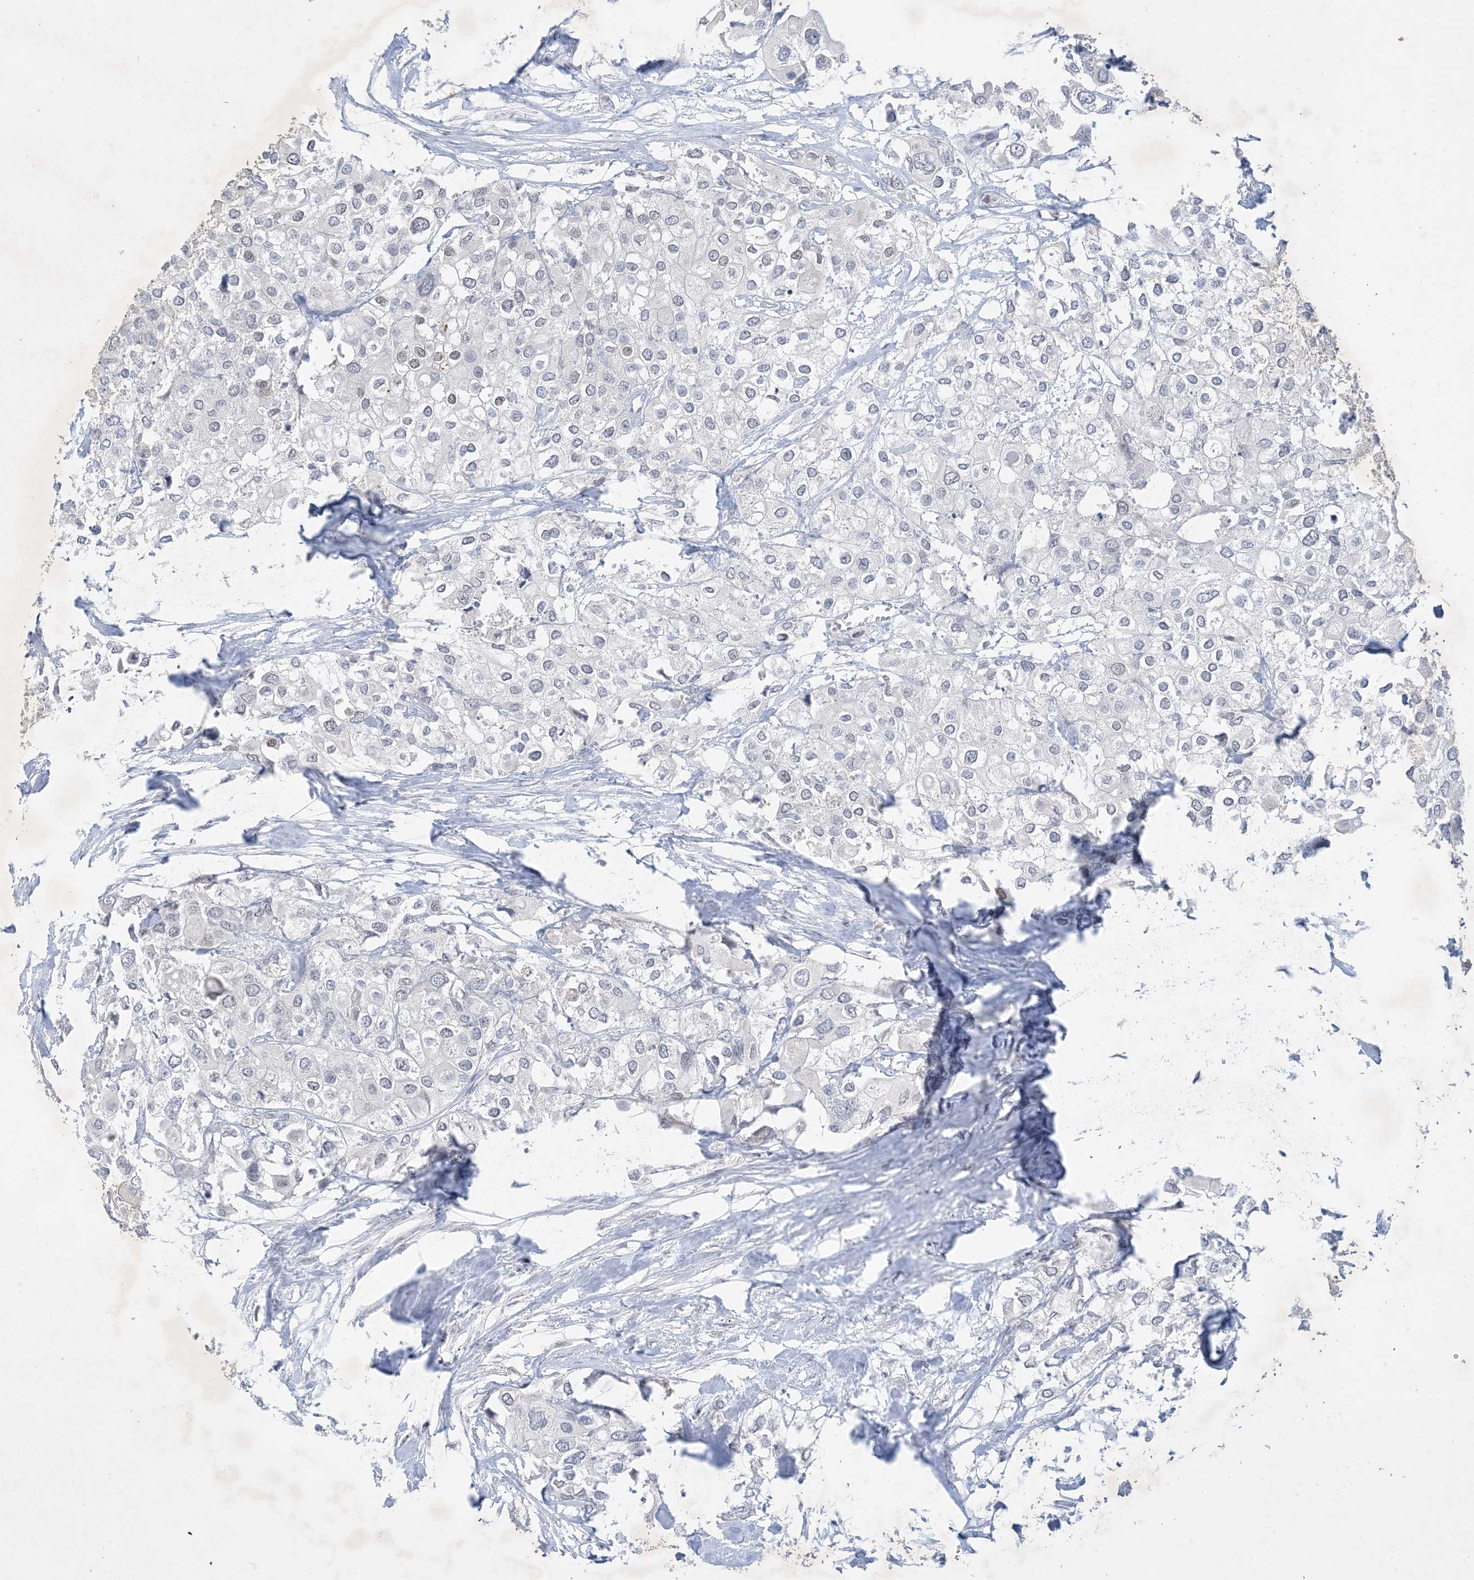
{"staining": {"intensity": "negative", "quantity": "none", "location": "none"}, "tissue": "urothelial cancer", "cell_type": "Tumor cells", "image_type": "cancer", "snomed": [{"axis": "morphology", "description": "Urothelial carcinoma, High grade"}, {"axis": "topography", "description": "Urinary bladder"}], "caption": "This is a image of IHC staining of urothelial cancer, which shows no positivity in tumor cells. The staining was performed using DAB (3,3'-diaminobenzidine) to visualize the protein expression in brown, while the nuclei were stained in blue with hematoxylin (Magnification: 20x).", "gene": "ZNF674", "patient": {"sex": "male", "age": 64}}